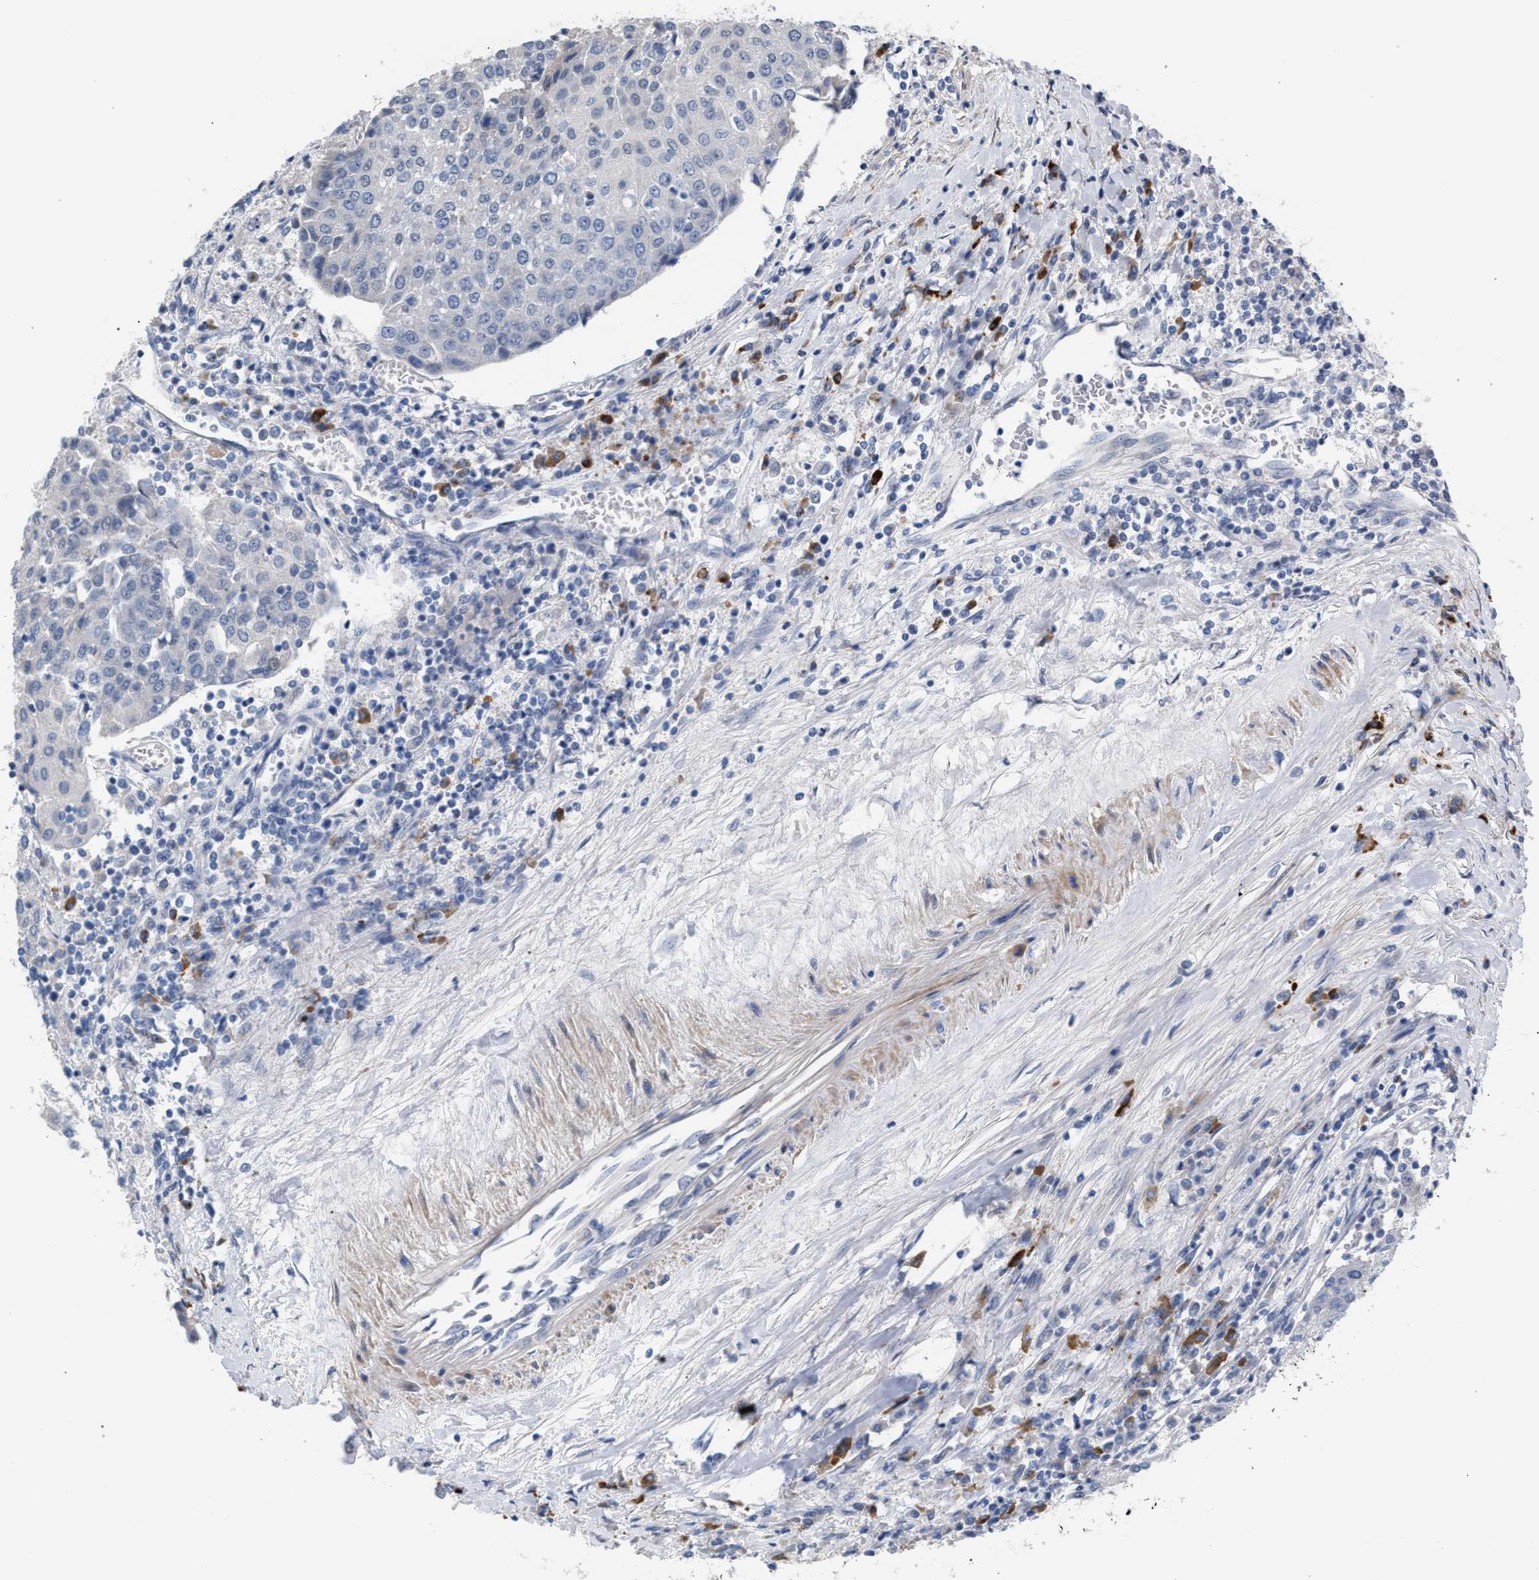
{"staining": {"intensity": "negative", "quantity": "none", "location": "none"}, "tissue": "urothelial cancer", "cell_type": "Tumor cells", "image_type": "cancer", "snomed": [{"axis": "morphology", "description": "Urothelial carcinoma, High grade"}, {"axis": "topography", "description": "Urinary bladder"}], "caption": "Immunohistochemistry (IHC) of urothelial carcinoma (high-grade) displays no positivity in tumor cells. (DAB (3,3'-diaminobenzidine) immunohistochemistry (IHC) with hematoxylin counter stain).", "gene": "RNF135", "patient": {"sex": "female", "age": 85}}